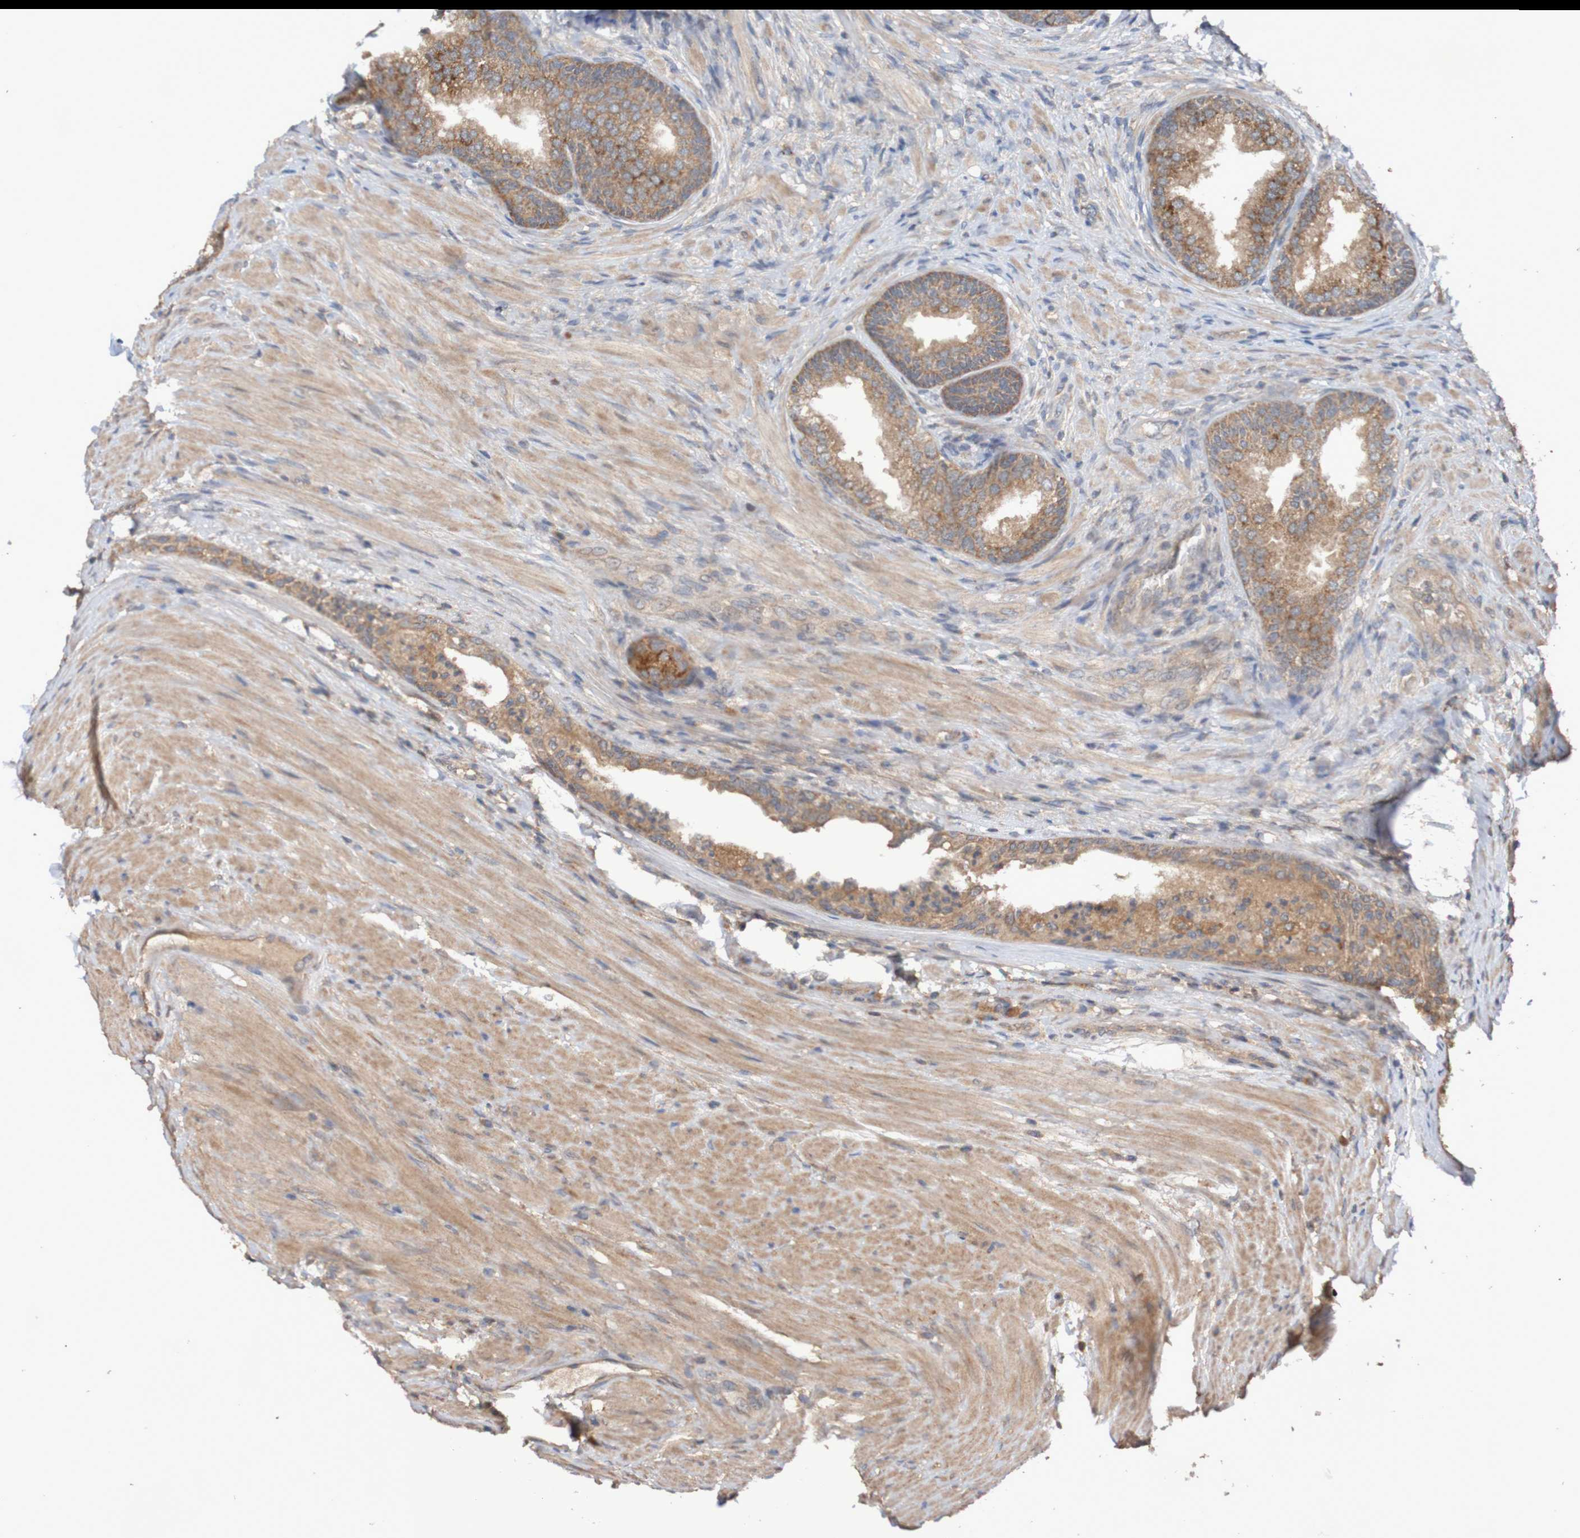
{"staining": {"intensity": "moderate", "quantity": ">75%", "location": "cytoplasmic/membranous"}, "tissue": "prostate", "cell_type": "Glandular cells", "image_type": "normal", "snomed": [{"axis": "morphology", "description": "Normal tissue, NOS"}, {"axis": "topography", "description": "Prostate"}], "caption": "This is a histology image of immunohistochemistry staining of benign prostate, which shows moderate positivity in the cytoplasmic/membranous of glandular cells.", "gene": "PHYH", "patient": {"sex": "male", "age": 76}}